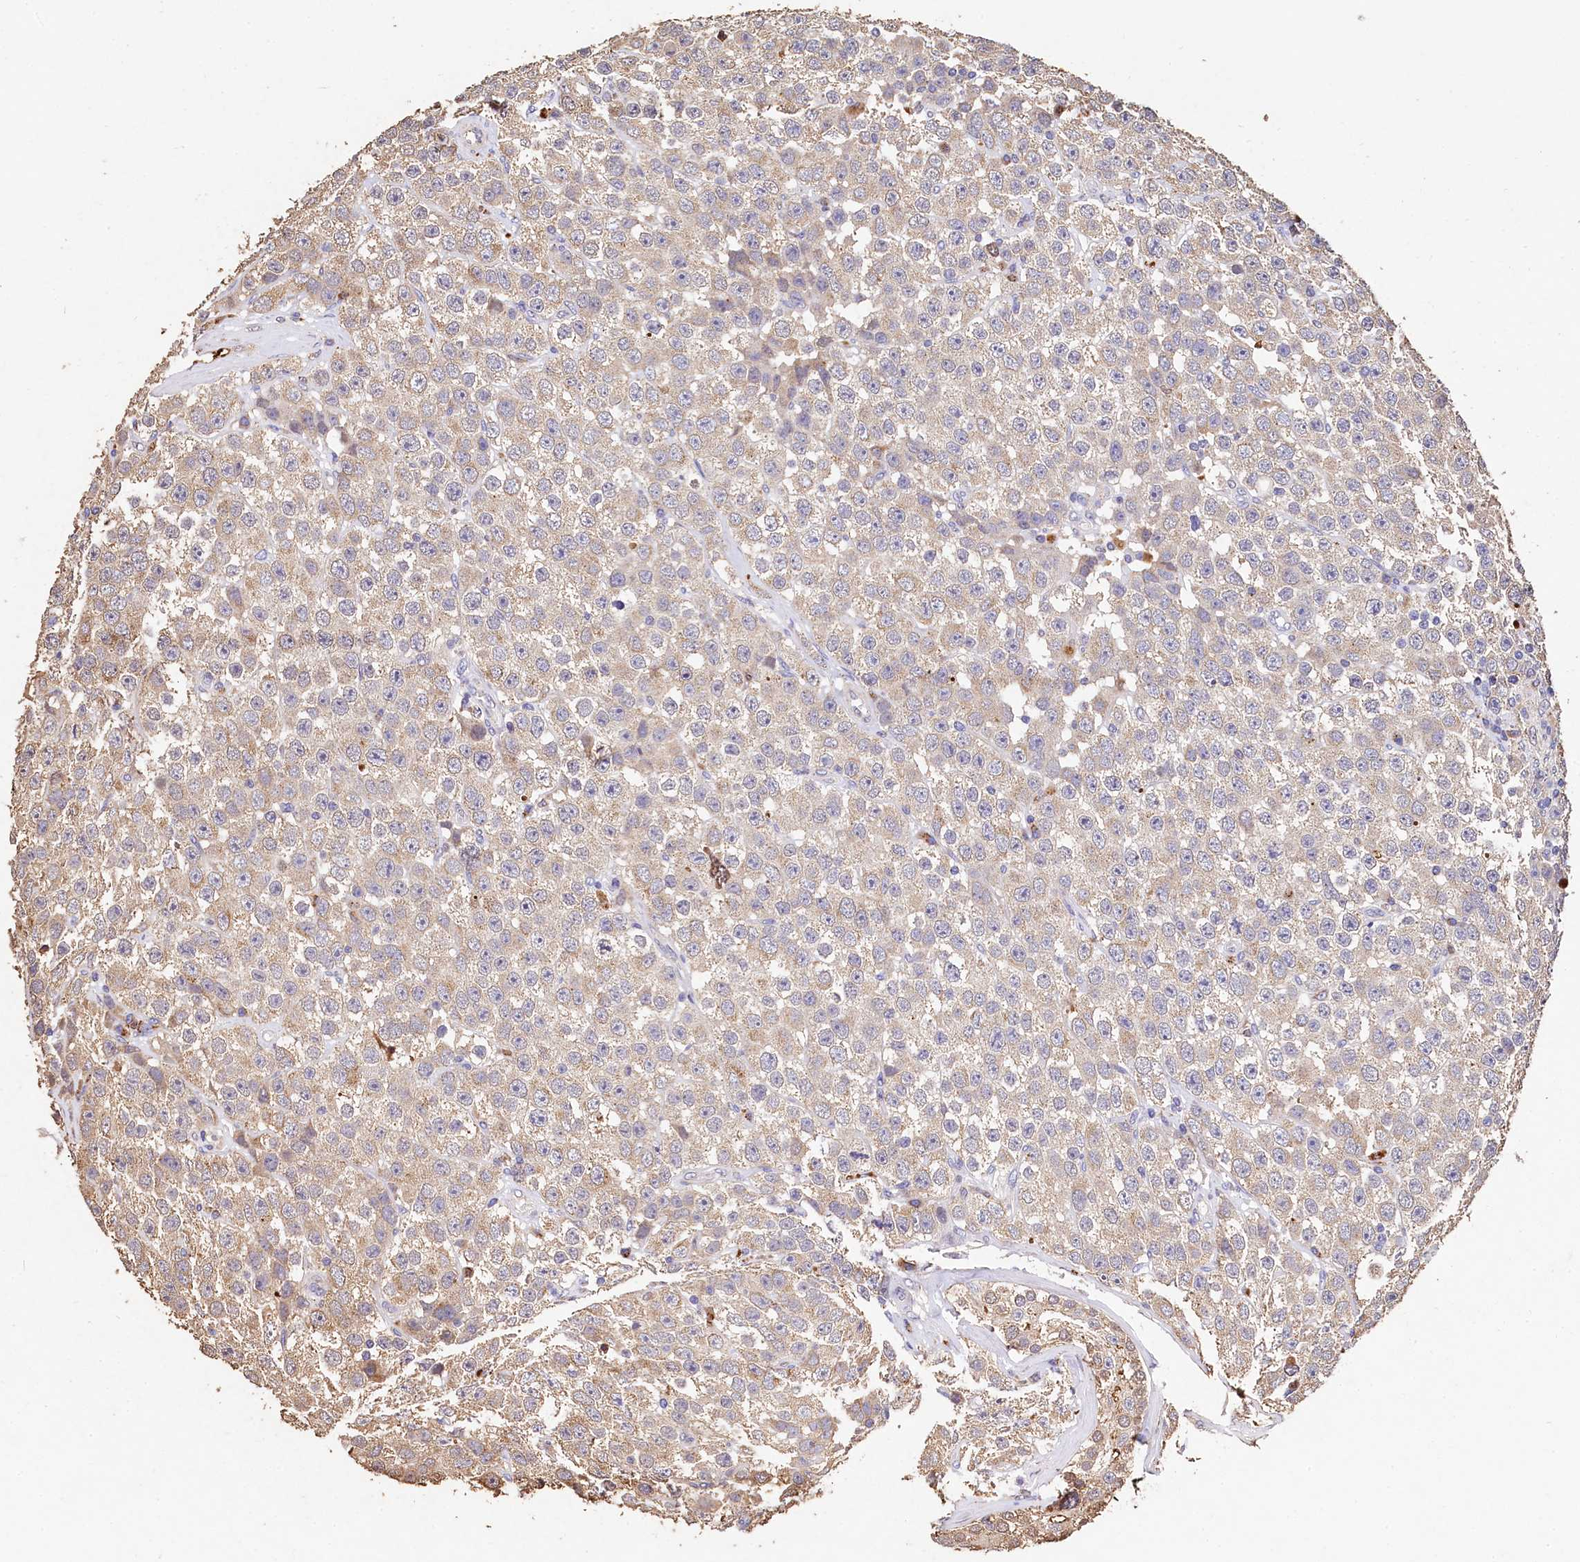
{"staining": {"intensity": "weak", "quantity": ">75%", "location": "cytoplasmic/membranous"}, "tissue": "testis cancer", "cell_type": "Tumor cells", "image_type": "cancer", "snomed": [{"axis": "morphology", "description": "Seminoma, NOS"}, {"axis": "topography", "description": "Testis"}], "caption": "Human testis cancer (seminoma) stained with a brown dye demonstrates weak cytoplasmic/membranous positive staining in about >75% of tumor cells.", "gene": "LSM4", "patient": {"sex": "male", "age": 28}}